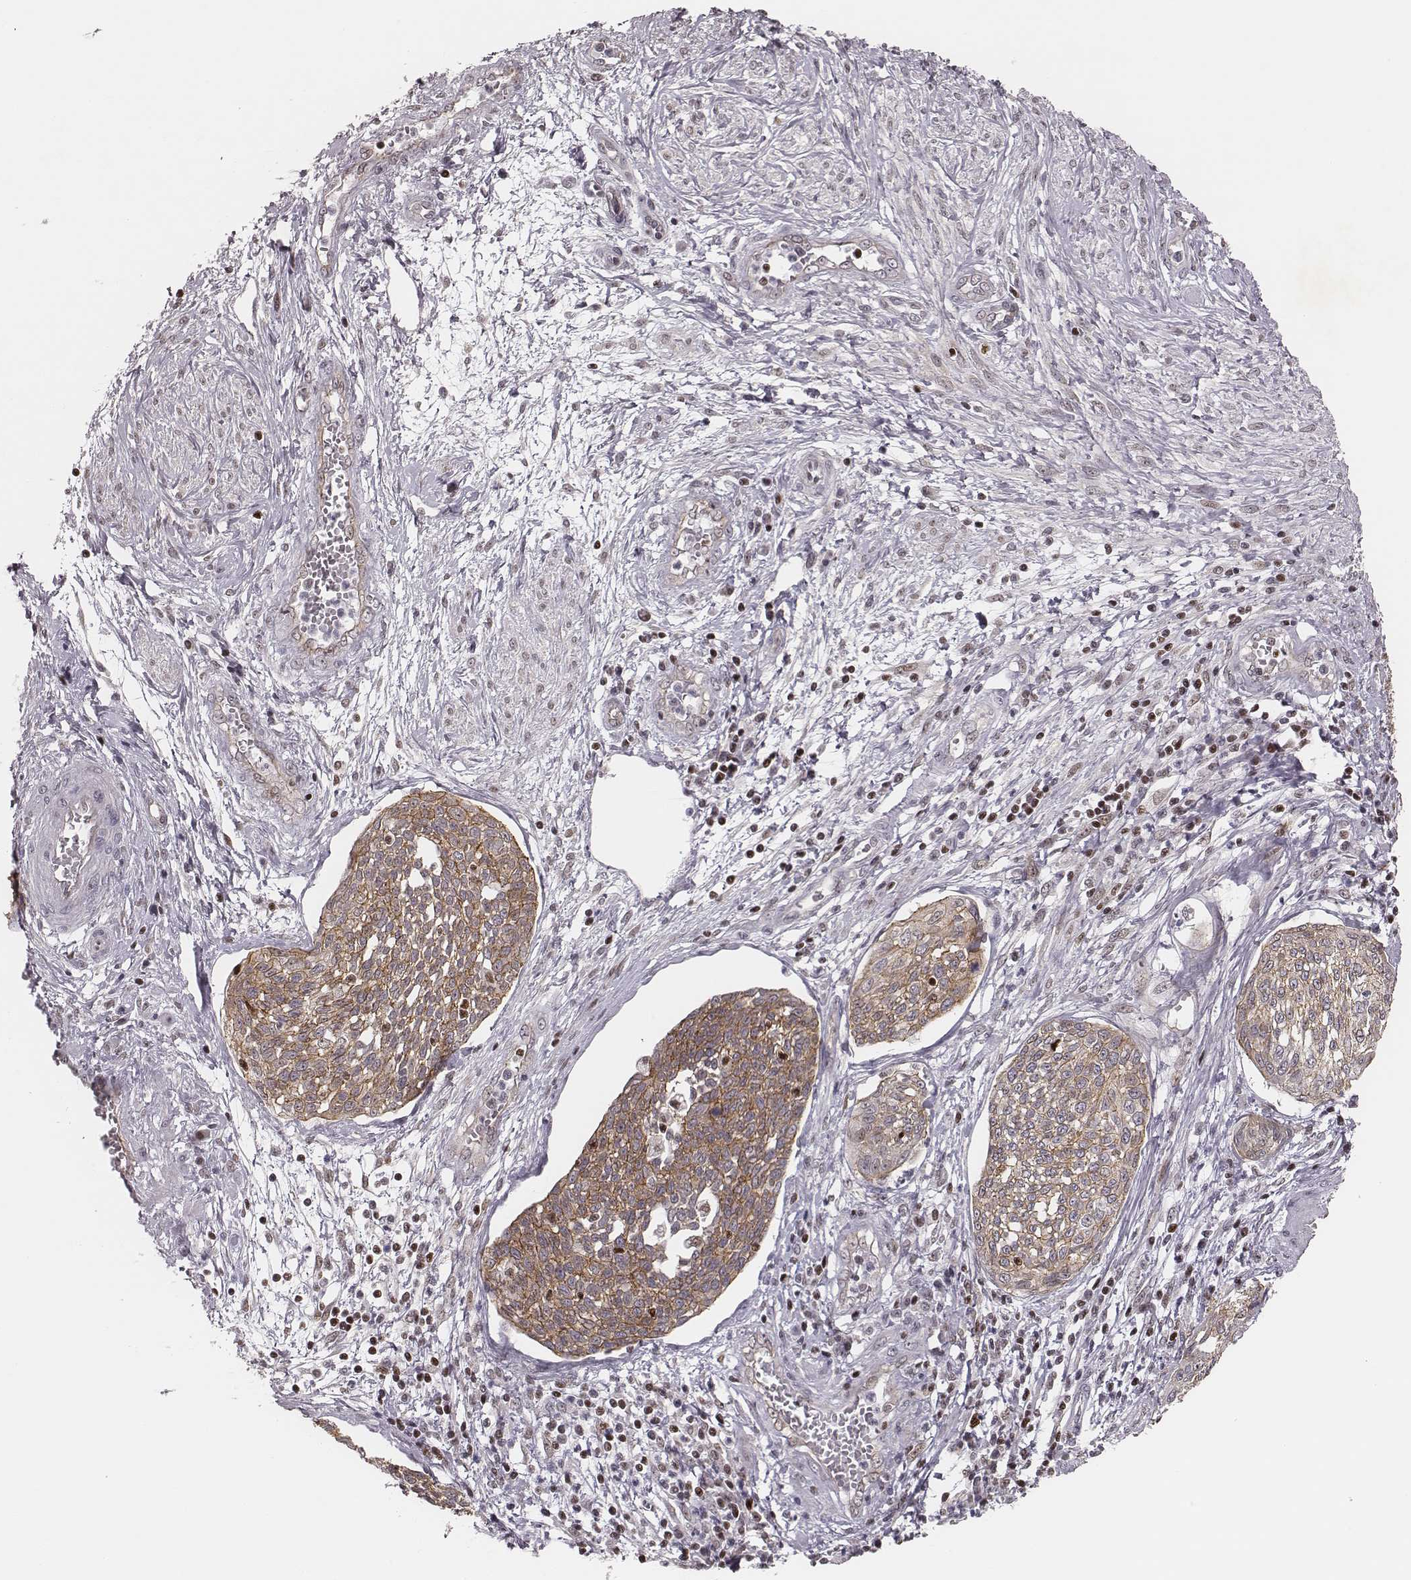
{"staining": {"intensity": "weak", "quantity": ">75%", "location": "cytoplasmic/membranous"}, "tissue": "cervical cancer", "cell_type": "Tumor cells", "image_type": "cancer", "snomed": [{"axis": "morphology", "description": "Squamous cell carcinoma, NOS"}, {"axis": "topography", "description": "Cervix"}], "caption": "This is a photomicrograph of immunohistochemistry (IHC) staining of cervical squamous cell carcinoma, which shows weak positivity in the cytoplasmic/membranous of tumor cells.", "gene": "WDR59", "patient": {"sex": "female", "age": 34}}